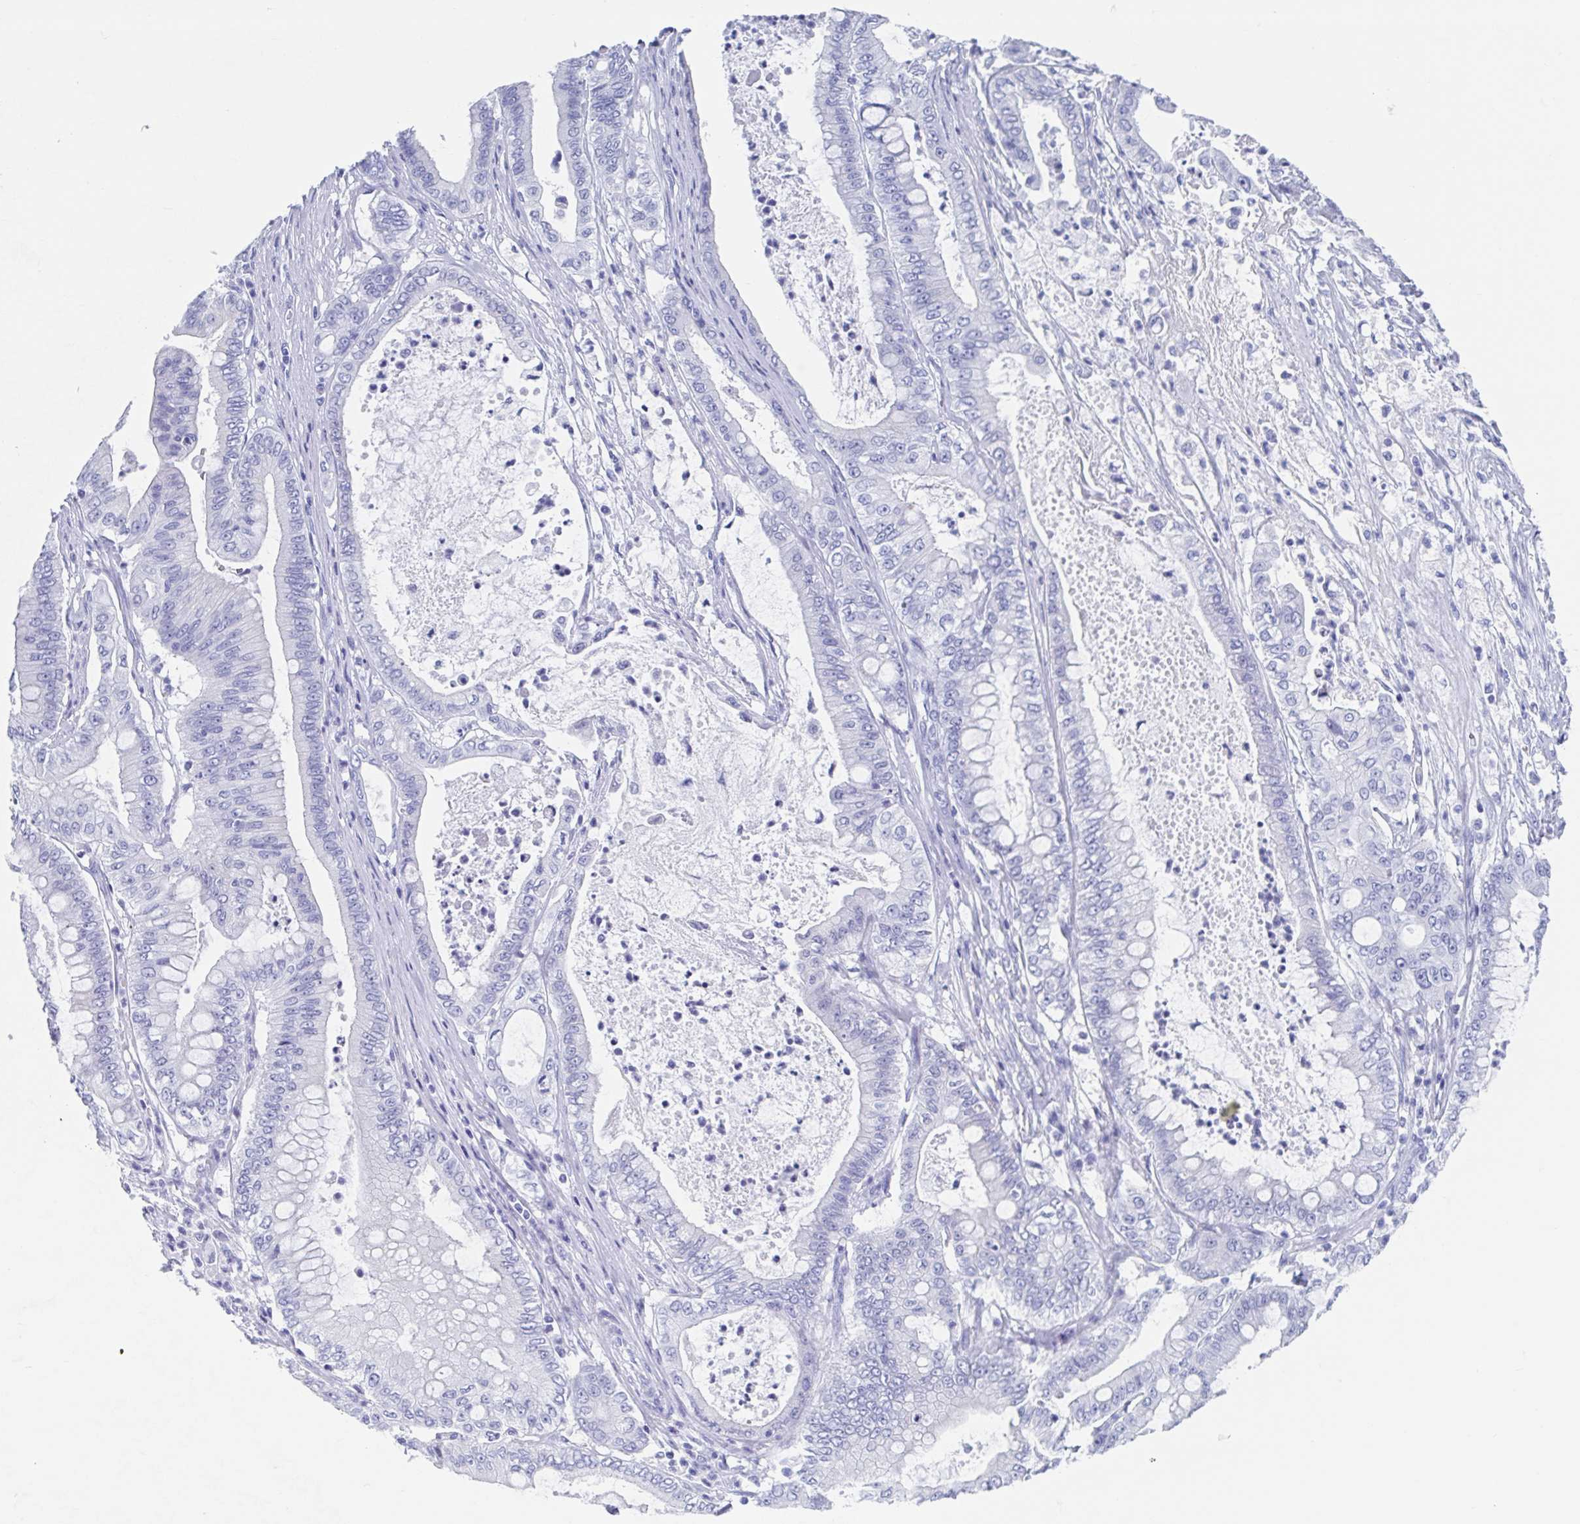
{"staining": {"intensity": "negative", "quantity": "none", "location": "none"}, "tissue": "pancreatic cancer", "cell_type": "Tumor cells", "image_type": "cancer", "snomed": [{"axis": "morphology", "description": "Adenocarcinoma, NOS"}, {"axis": "topography", "description": "Pancreas"}], "caption": "The photomicrograph exhibits no significant expression in tumor cells of adenocarcinoma (pancreatic).", "gene": "C10orf53", "patient": {"sex": "male", "age": 71}}